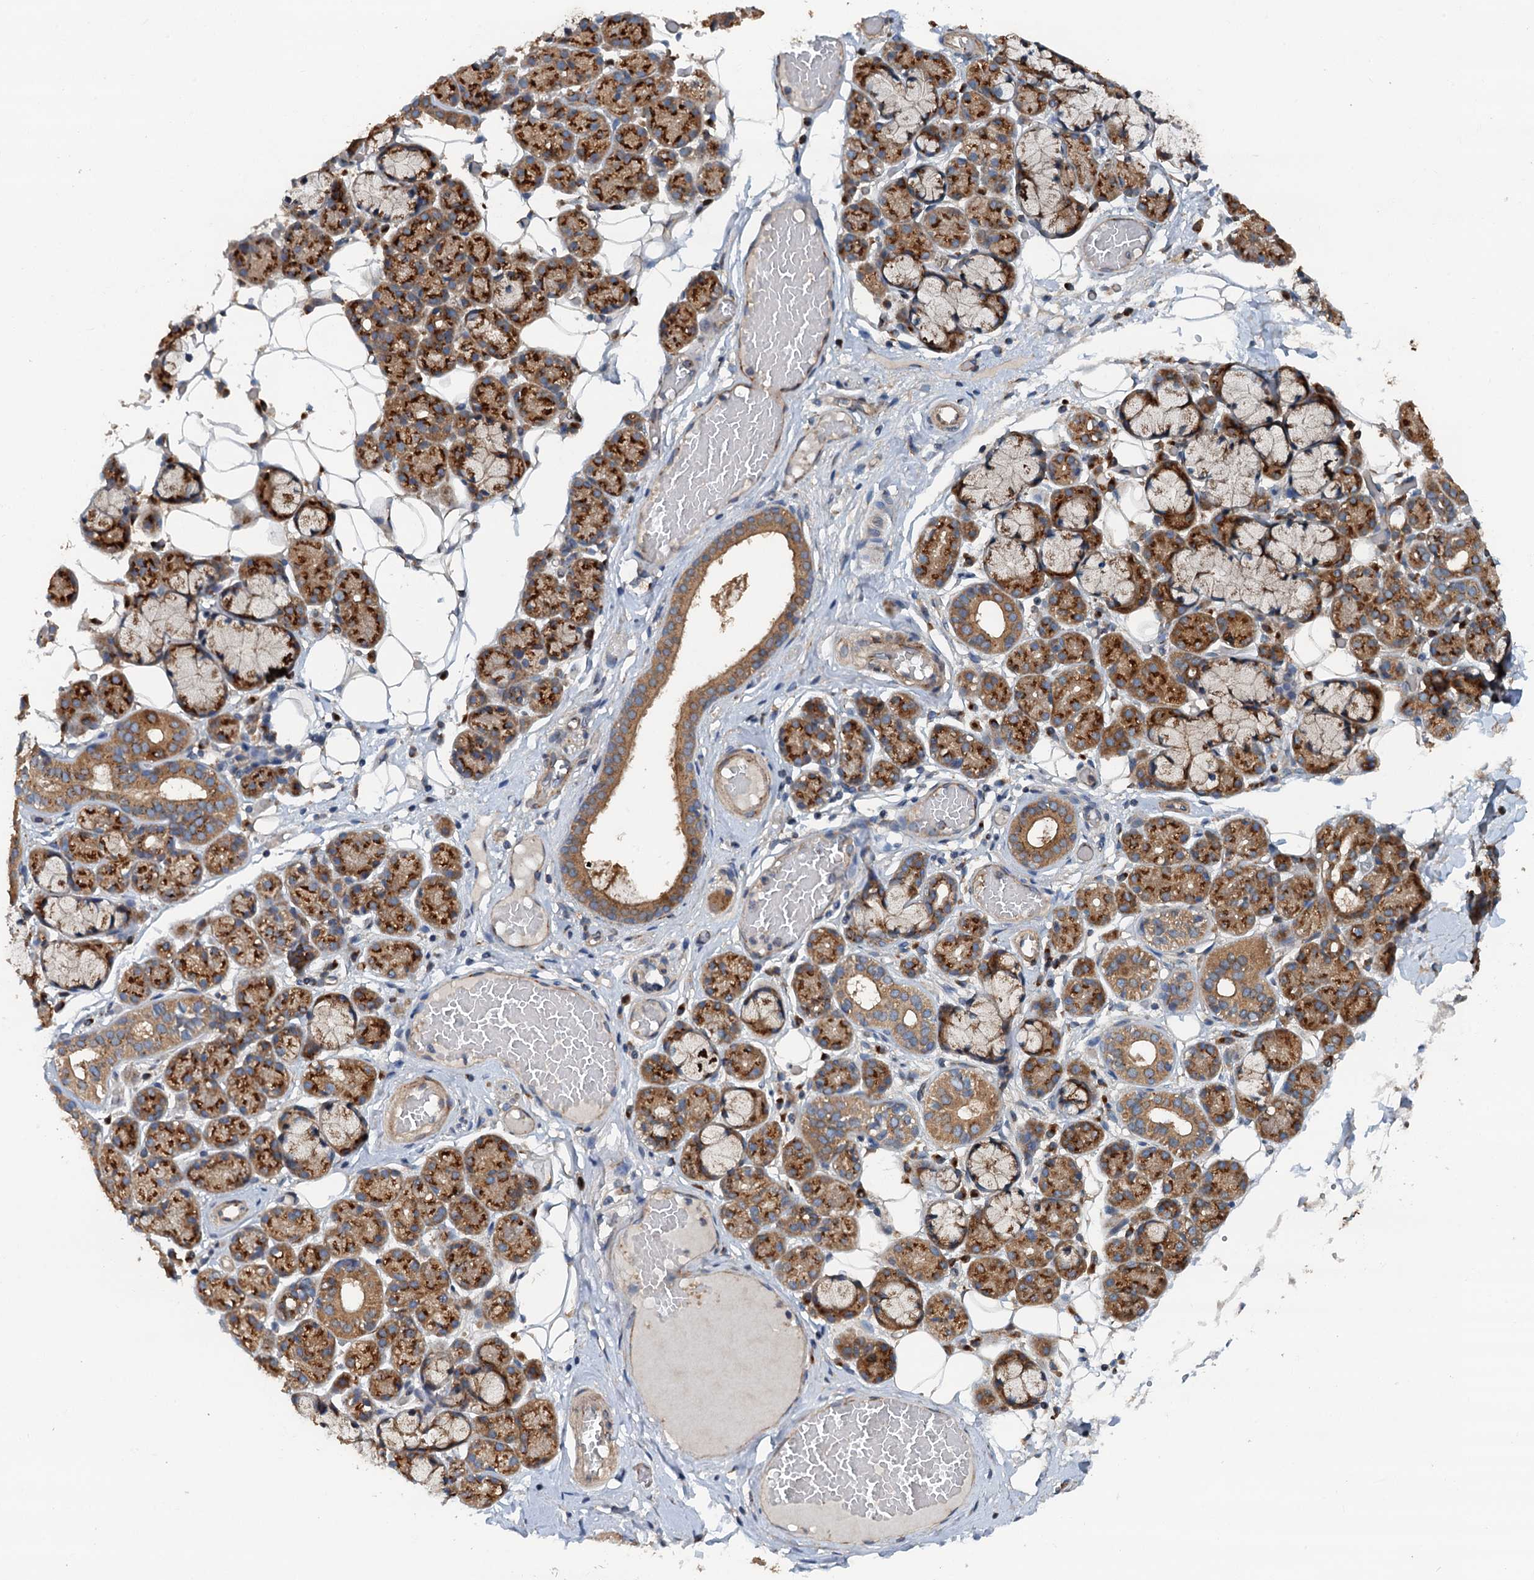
{"staining": {"intensity": "strong", "quantity": "25%-75%", "location": "cytoplasmic/membranous"}, "tissue": "salivary gland", "cell_type": "Glandular cells", "image_type": "normal", "snomed": [{"axis": "morphology", "description": "Normal tissue, NOS"}, {"axis": "topography", "description": "Salivary gland"}], "caption": "High-power microscopy captured an immunohistochemistry (IHC) image of unremarkable salivary gland, revealing strong cytoplasmic/membranous expression in about 25%-75% of glandular cells. The protein of interest is stained brown, and the nuclei are stained in blue (DAB (3,3'-diaminobenzidine) IHC with brightfield microscopy, high magnification).", "gene": "COG3", "patient": {"sex": "male", "age": 63}}